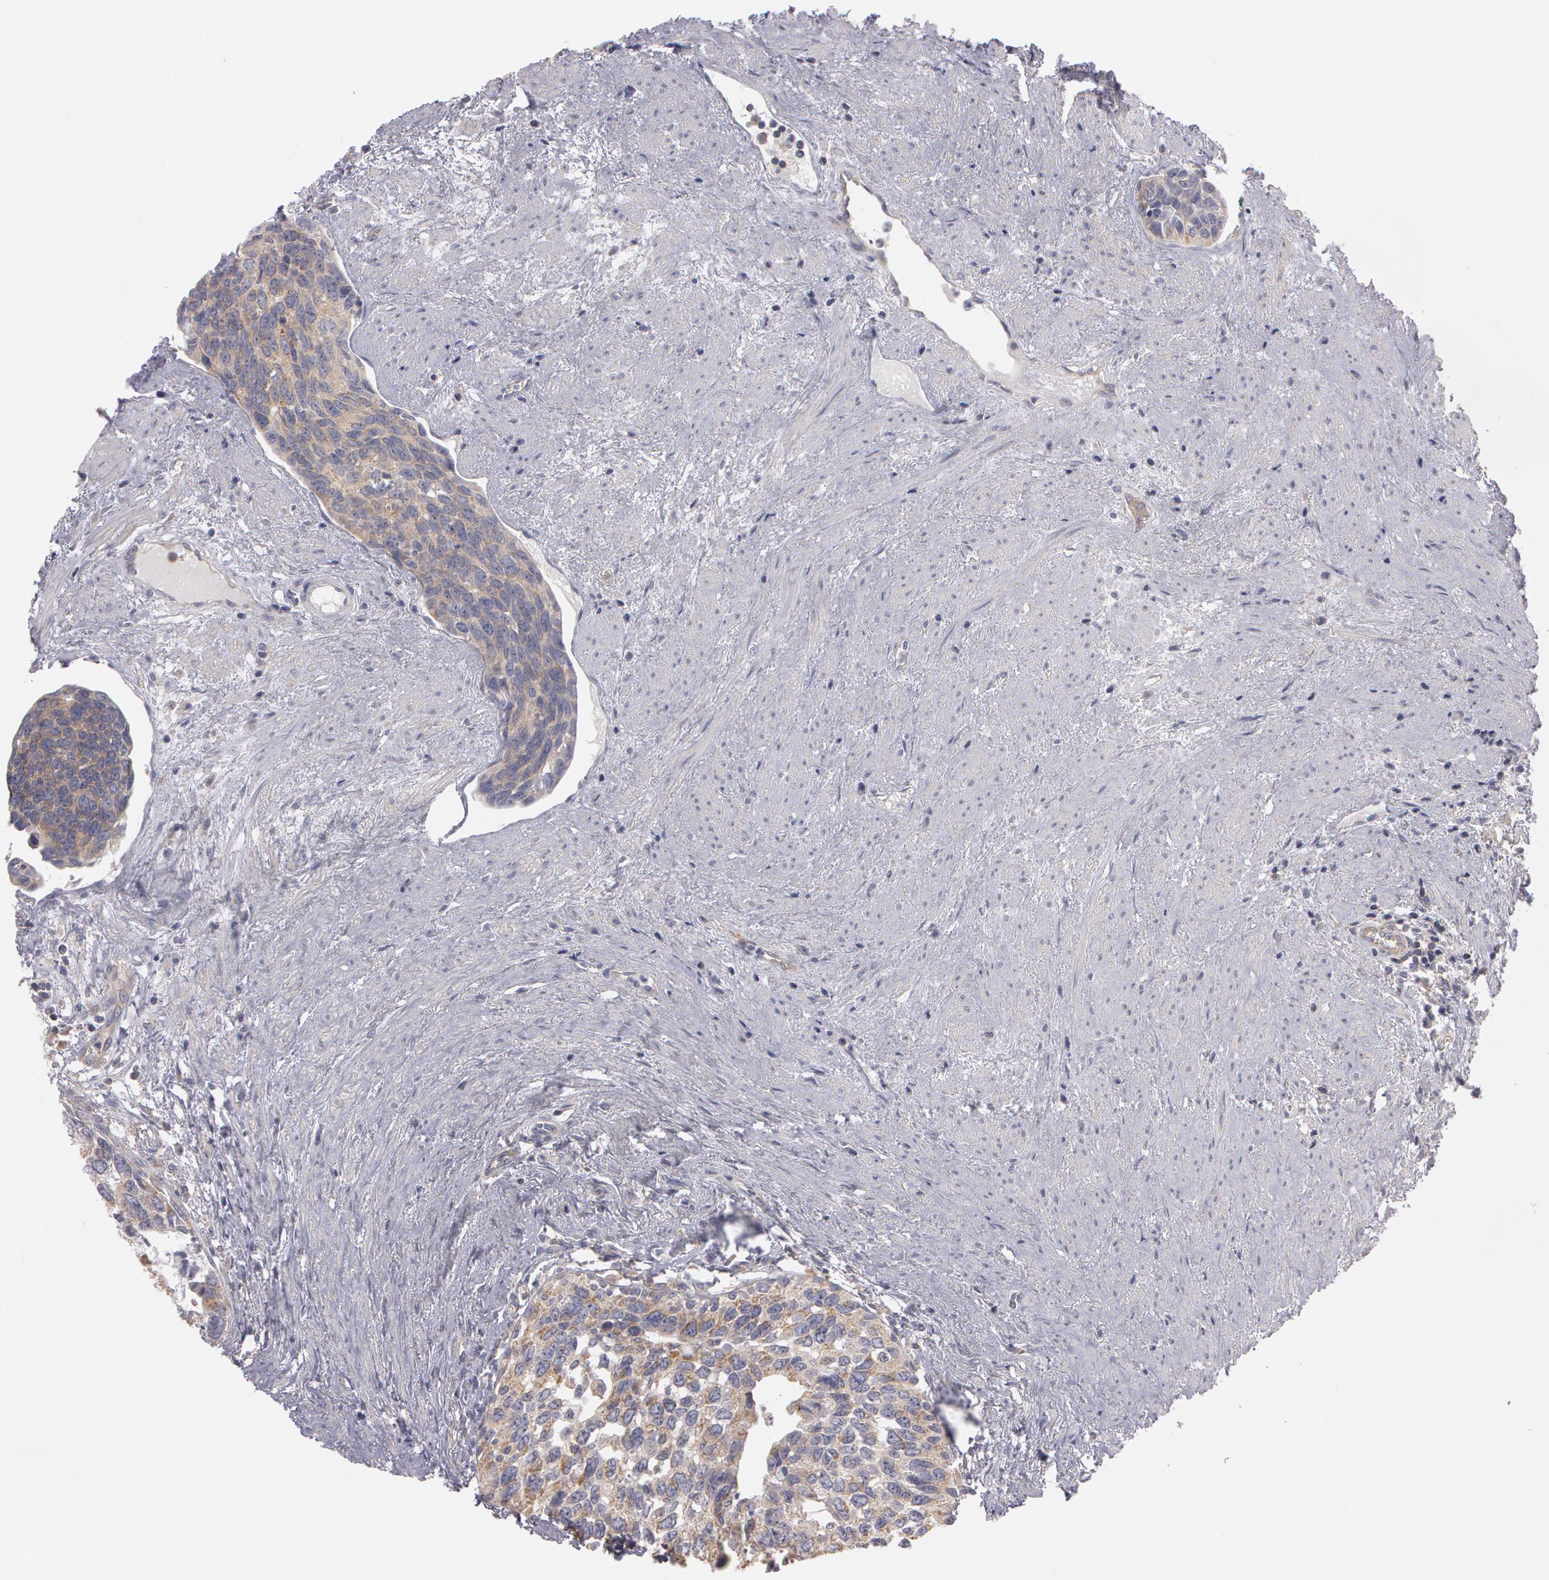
{"staining": {"intensity": "weak", "quantity": ">75%", "location": "cytoplasmic/membranous"}, "tissue": "urothelial cancer", "cell_type": "Tumor cells", "image_type": "cancer", "snomed": [{"axis": "morphology", "description": "Urothelial carcinoma, High grade"}, {"axis": "topography", "description": "Urinary bladder"}], "caption": "The immunohistochemical stain labels weak cytoplasmic/membranous staining in tumor cells of urothelial cancer tissue.", "gene": "NEK9", "patient": {"sex": "male", "age": 81}}